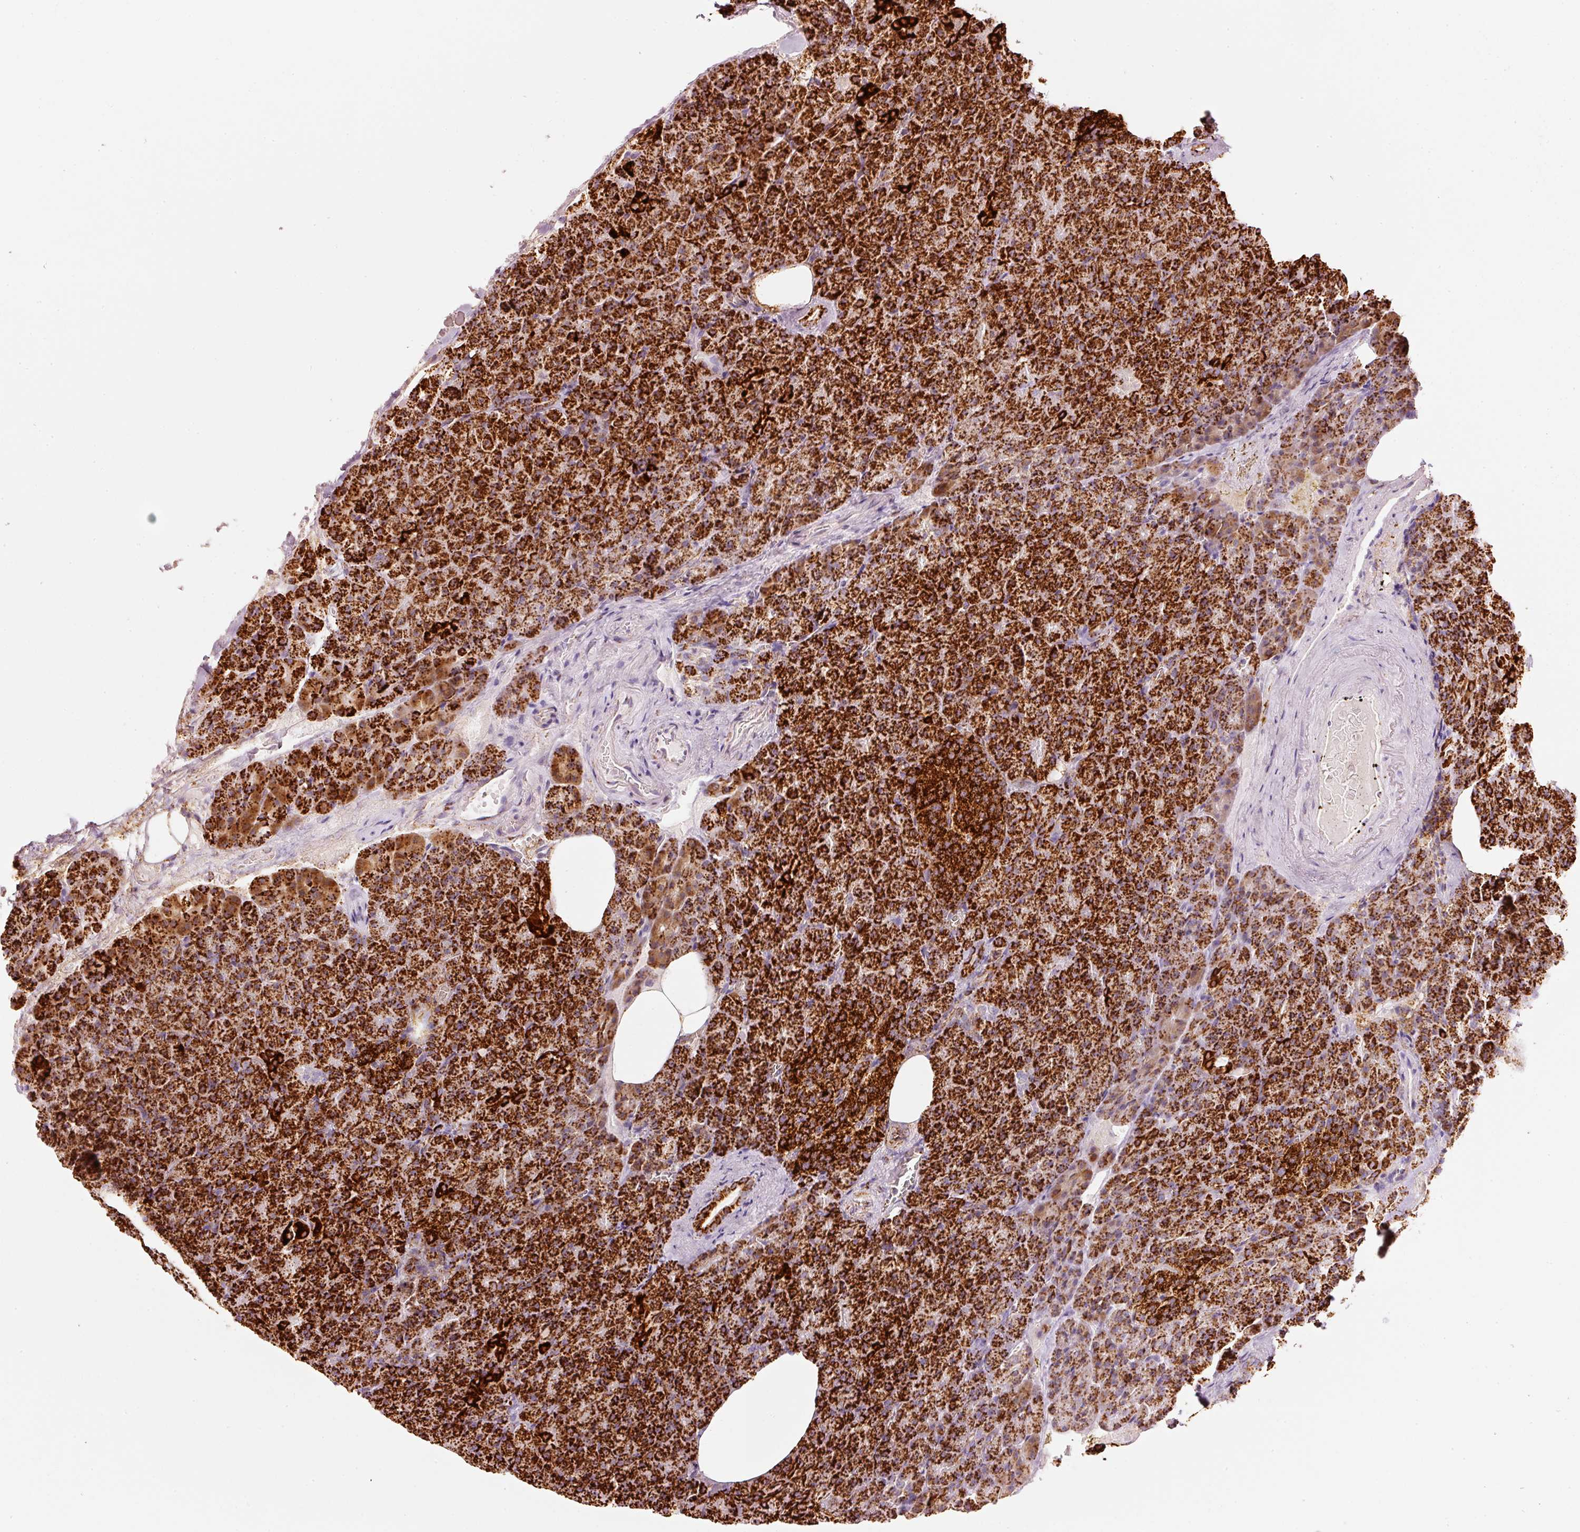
{"staining": {"intensity": "strong", "quantity": ">75%", "location": "cytoplasmic/membranous"}, "tissue": "pancreas", "cell_type": "Exocrine glandular cells", "image_type": "normal", "snomed": [{"axis": "morphology", "description": "Normal tissue, NOS"}, {"axis": "topography", "description": "Pancreas"}], "caption": "Strong cytoplasmic/membranous positivity for a protein is appreciated in about >75% of exocrine glandular cells of unremarkable pancreas using IHC.", "gene": "MT", "patient": {"sex": "female", "age": 74}}